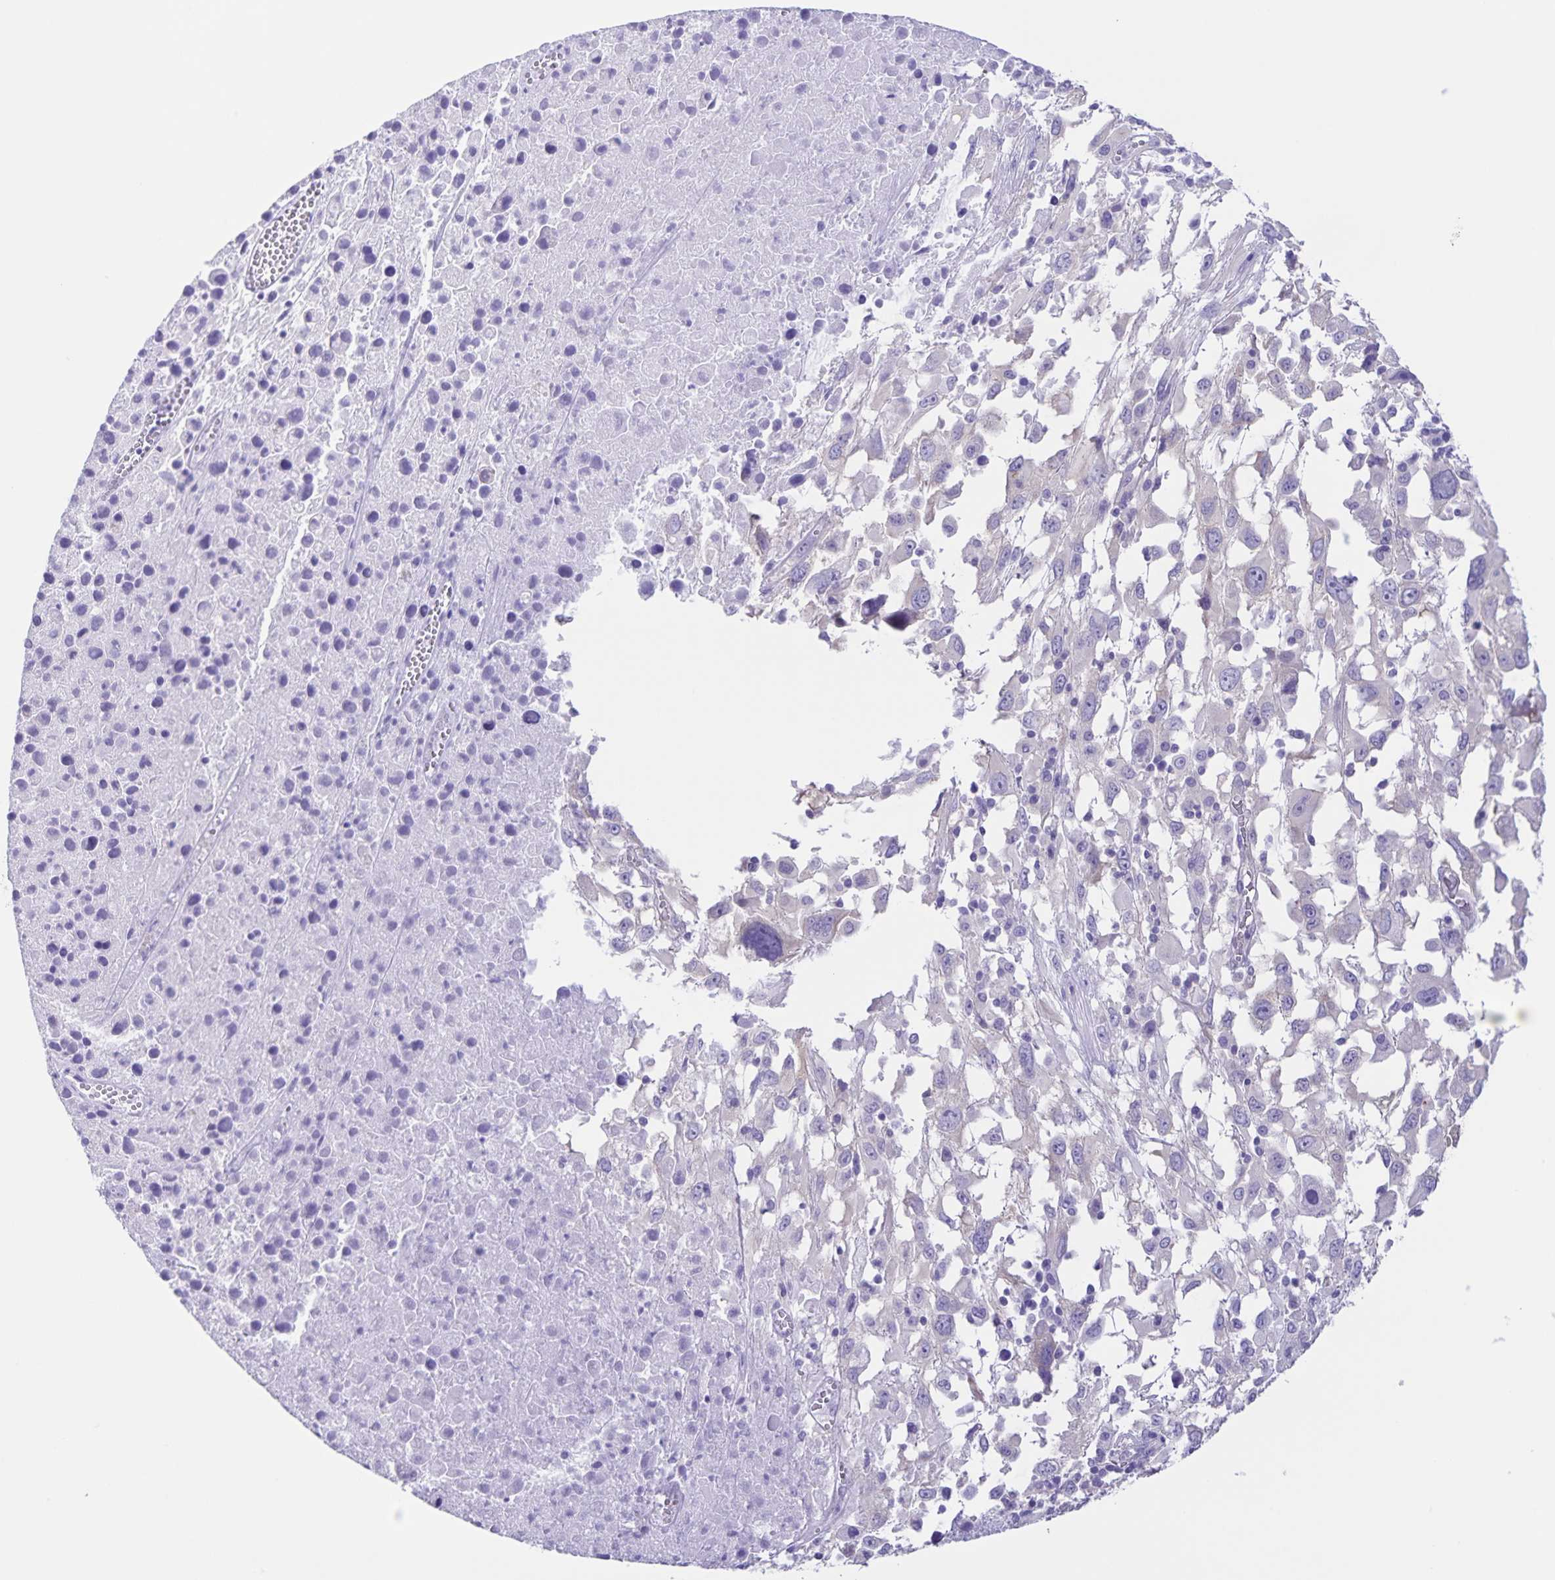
{"staining": {"intensity": "negative", "quantity": "none", "location": "none"}, "tissue": "melanoma", "cell_type": "Tumor cells", "image_type": "cancer", "snomed": [{"axis": "morphology", "description": "Malignant melanoma, Metastatic site"}, {"axis": "topography", "description": "Soft tissue"}], "caption": "Human melanoma stained for a protein using immunohistochemistry (IHC) exhibits no staining in tumor cells.", "gene": "CAPSL", "patient": {"sex": "male", "age": 50}}